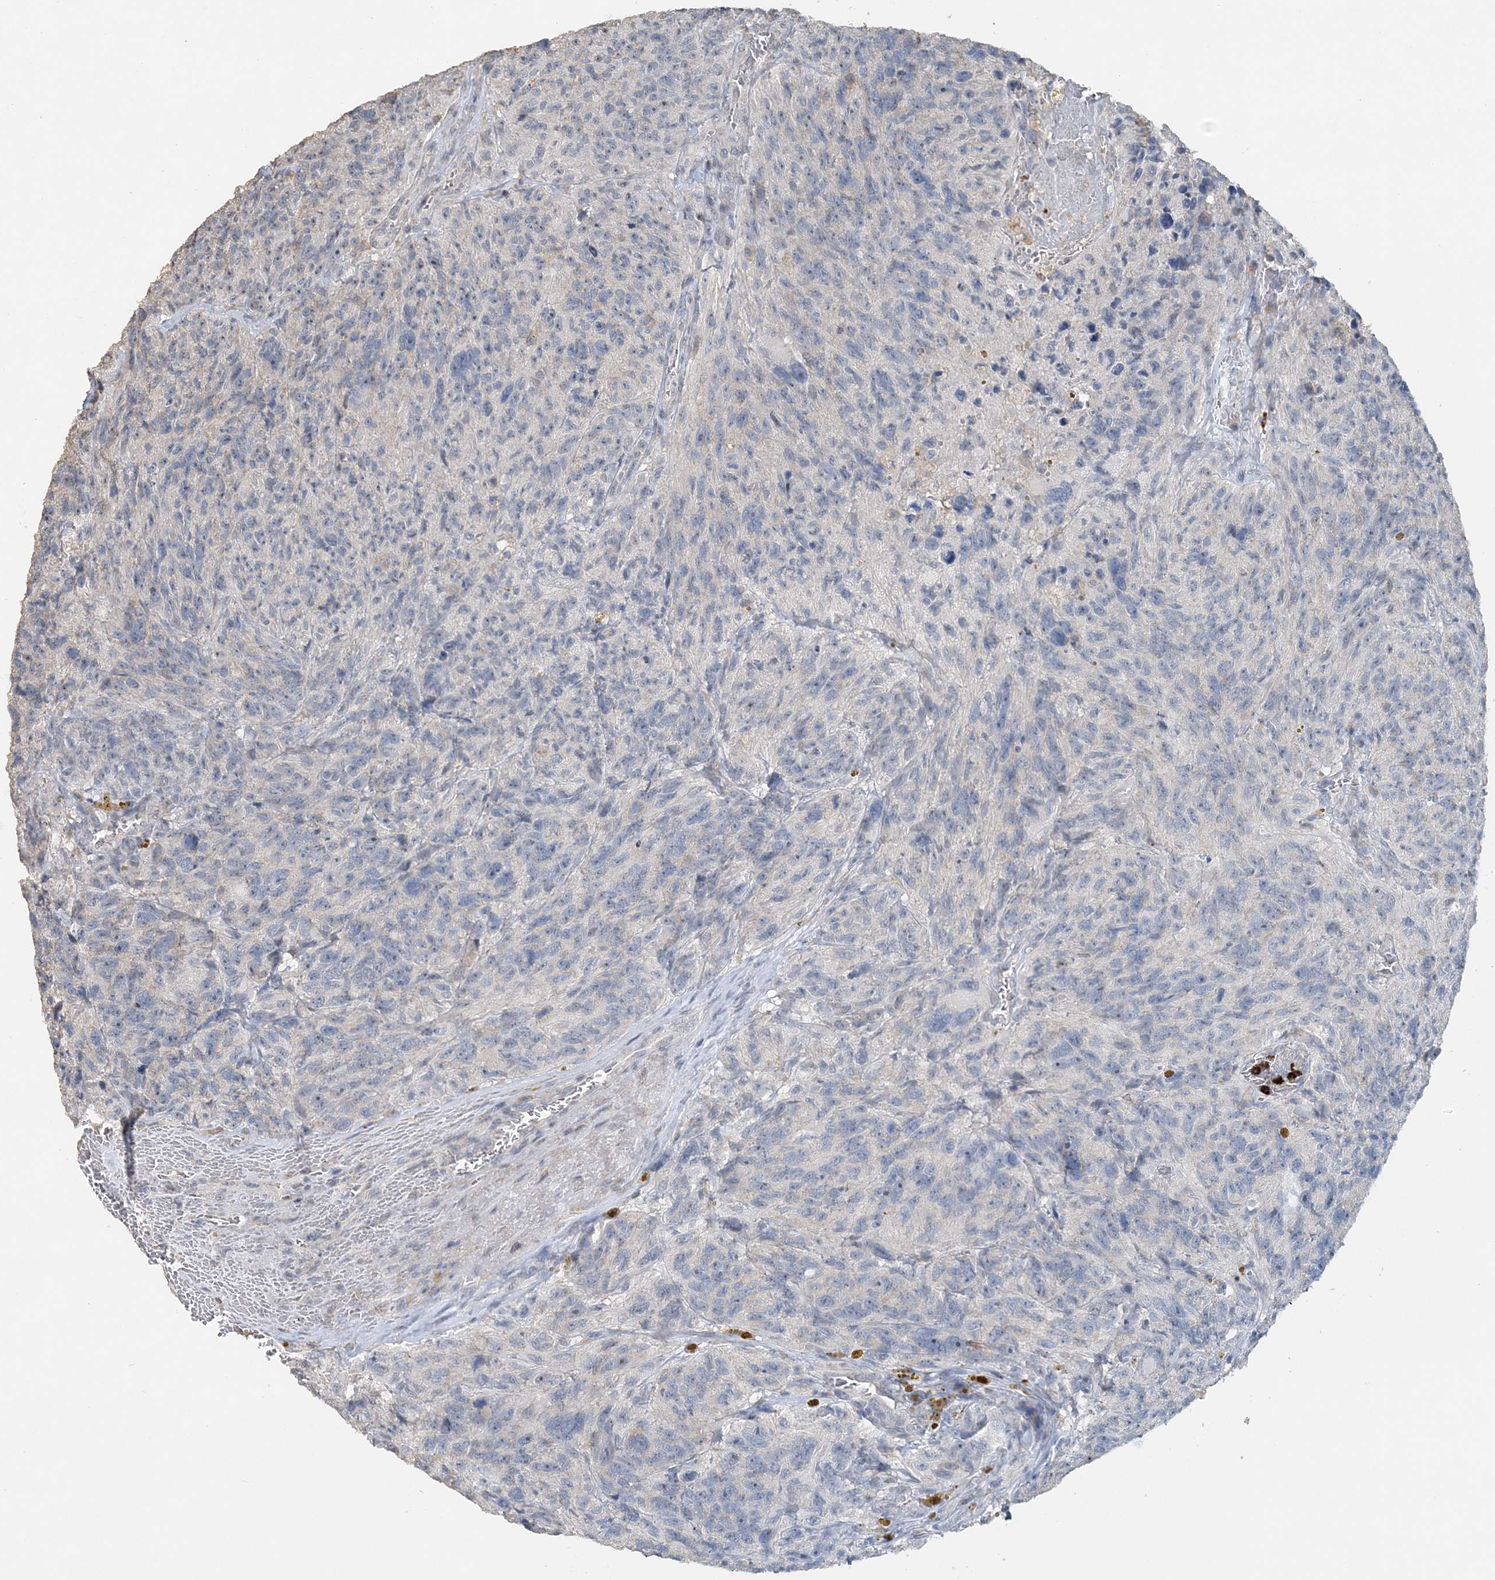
{"staining": {"intensity": "negative", "quantity": "none", "location": "none"}, "tissue": "glioma", "cell_type": "Tumor cells", "image_type": "cancer", "snomed": [{"axis": "morphology", "description": "Glioma, malignant, High grade"}, {"axis": "topography", "description": "Brain"}], "caption": "A photomicrograph of glioma stained for a protein demonstrates no brown staining in tumor cells. Brightfield microscopy of IHC stained with DAB (brown) and hematoxylin (blue), captured at high magnification.", "gene": "FAM110A", "patient": {"sex": "male", "age": 69}}